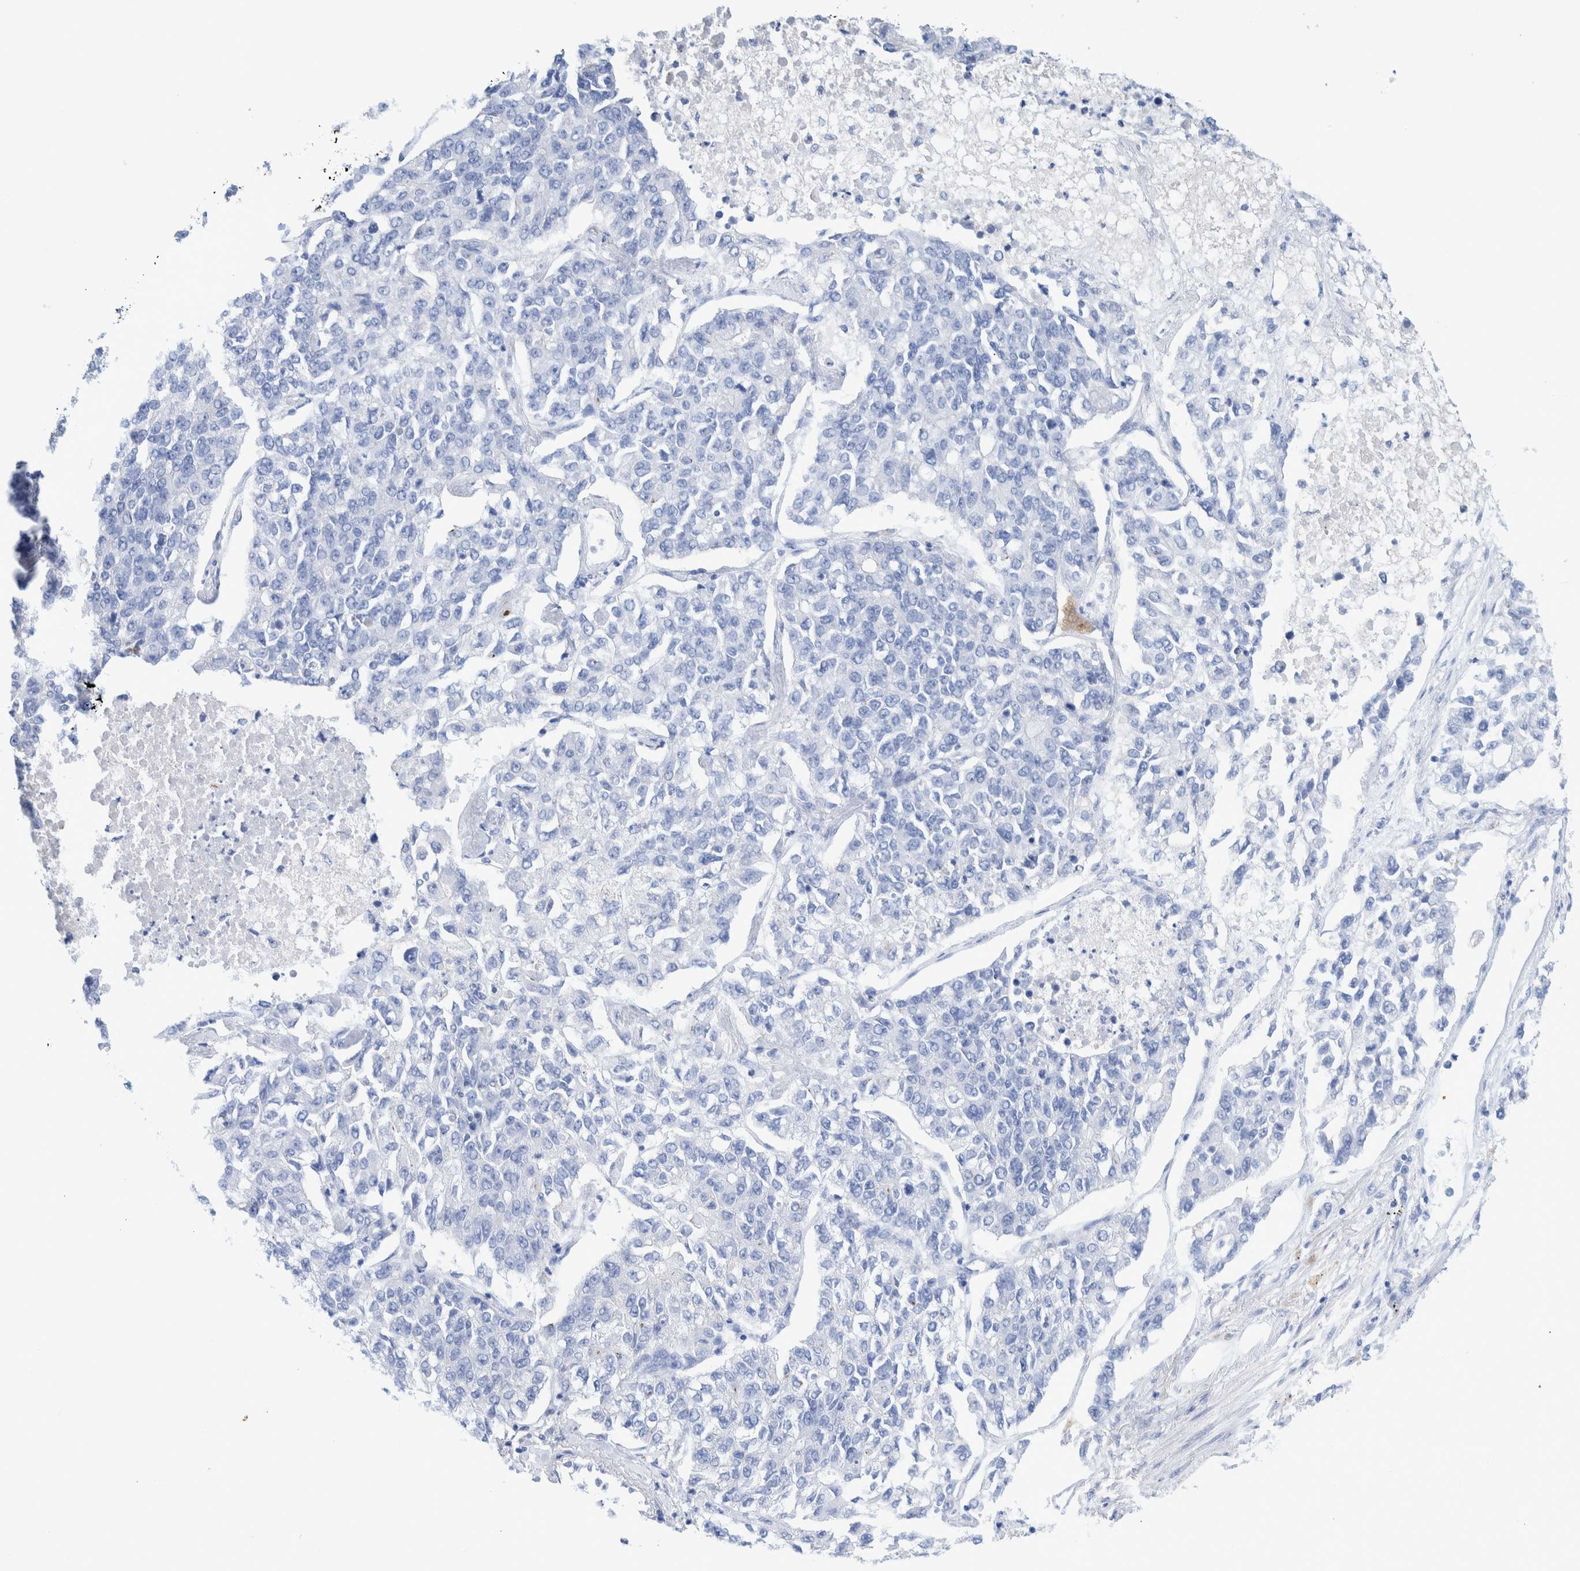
{"staining": {"intensity": "negative", "quantity": "none", "location": "none"}, "tissue": "lung cancer", "cell_type": "Tumor cells", "image_type": "cancer", "snomed": [{"axis": "morphology", "description": "Adenocarcinoma, NOS"}, {"axis": "topography", "description": "Lung"}], "caption": "DAB immunohistochemical staining of human lung cancer shows no significant staining in tumor cells.", "gene": "PERP", "patient": {"sex": "male", "age": 49}}